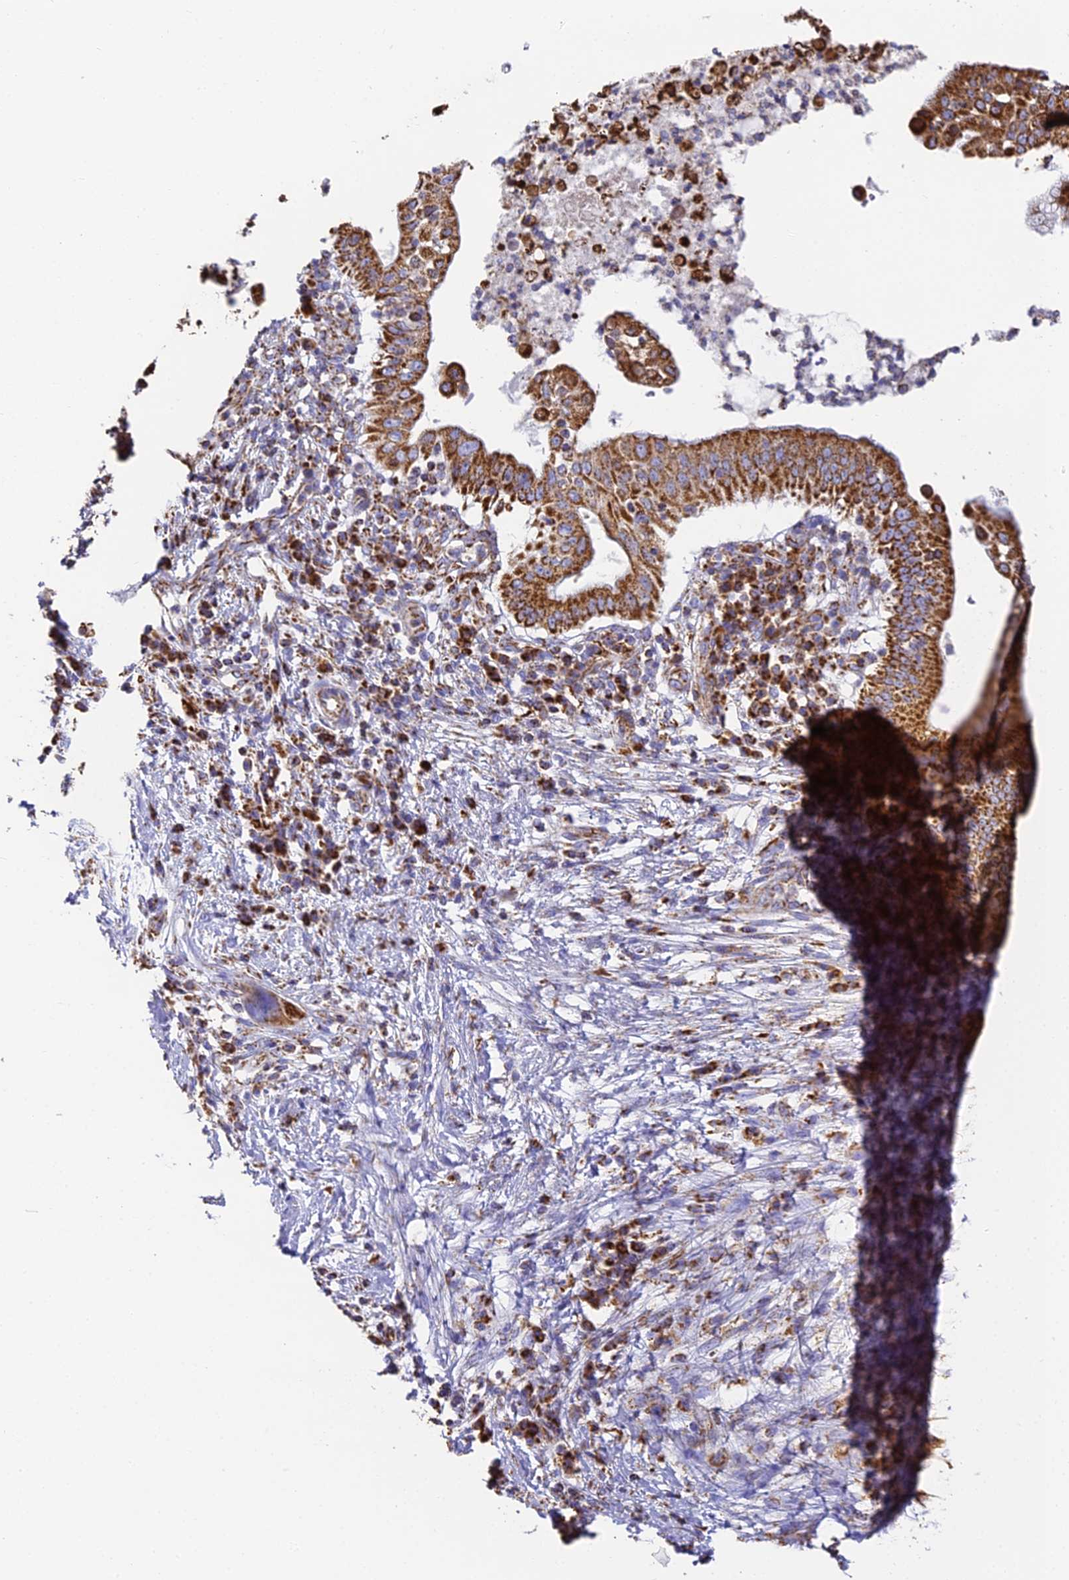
{"staining": {"intensity": "strong", "quantity": ">75%", "location": "cytoplasmic/membranous"}, "tissue": "pancreatic cancer", "cell_type": "Tumor cells", "image_type": "cancer", "snomed": [{"axis": "morphology", "description": "Adenocarcinoma, NOS"}, {"axis": "topography", "description": "Pancreas"}], "caption": "Protein positivity by immunohistochemistry demonstrates strong cytoplasmic/membranous staining in about >75% of tumor cells in pancreatic cancer (adenocarcinoma).", "gene": "COX6C", "patient": {"sex": "male", "age": 68}}